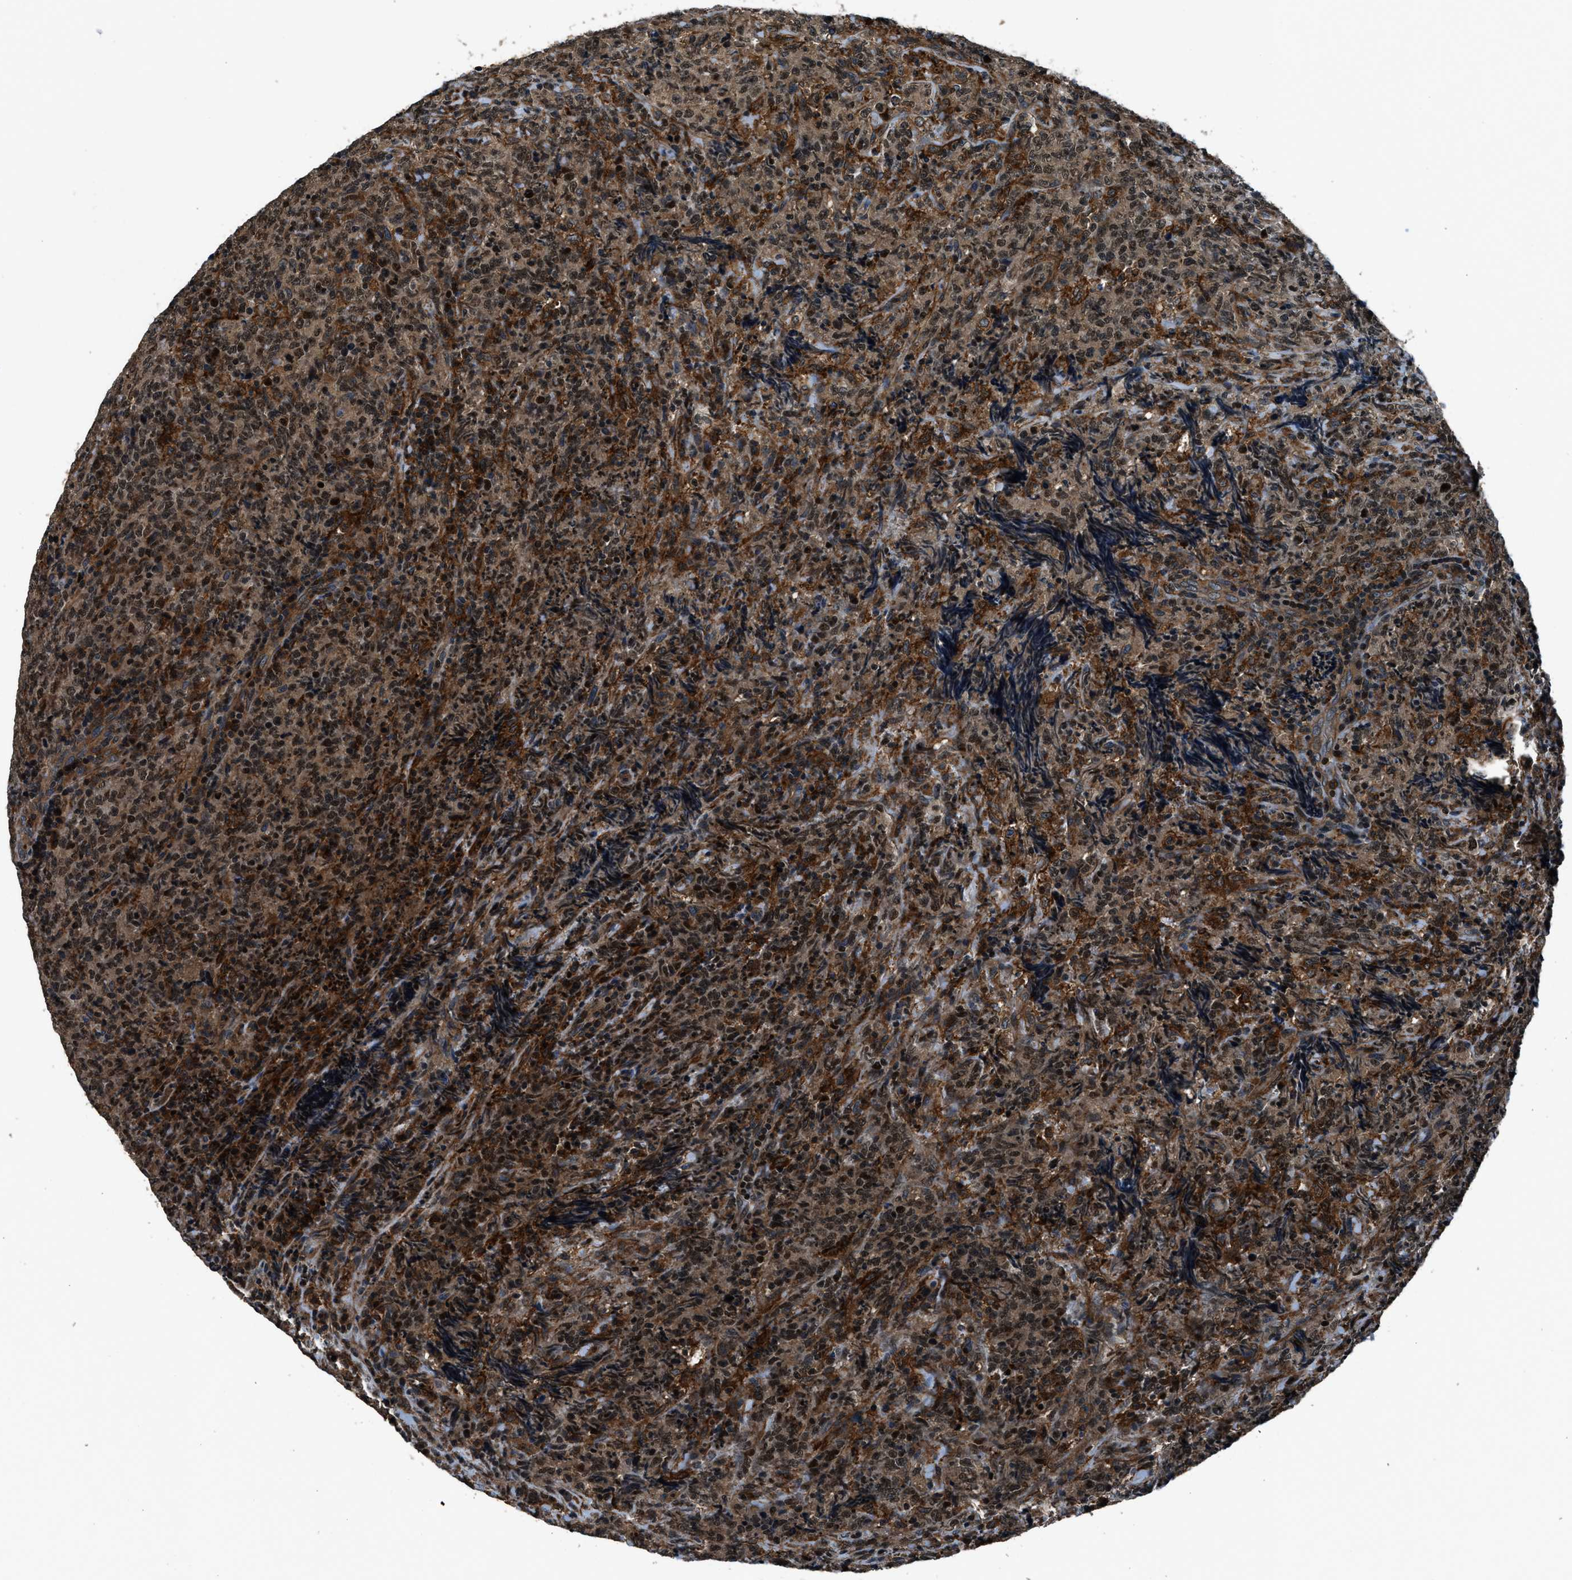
{"staining": {"intensity": "strong", "quantity": "25%-75%", "location": "cytoplasmic/membranous,nuclear"}, "tissue": "lymphoma", "cell_type": "Tumor cells", "image_type": "cancer", "snomed": [{"axis": "morphology", "description": "Malignant lymphoma, non-Hodgkin's type, High grade"}, {"axis": "topography", "description": "Tonsil"}], "caption": "Immunohistochemical staining of human high-grade malignant lymphoma, non-Hodgkin's type exhibits high levels of strong cytoplasmic/membranous and nuclear staining in approximately 25%-75% of tumor cells.", "gene": "ARHGEF11", "patient": {"sex": "female", "age": 36}}